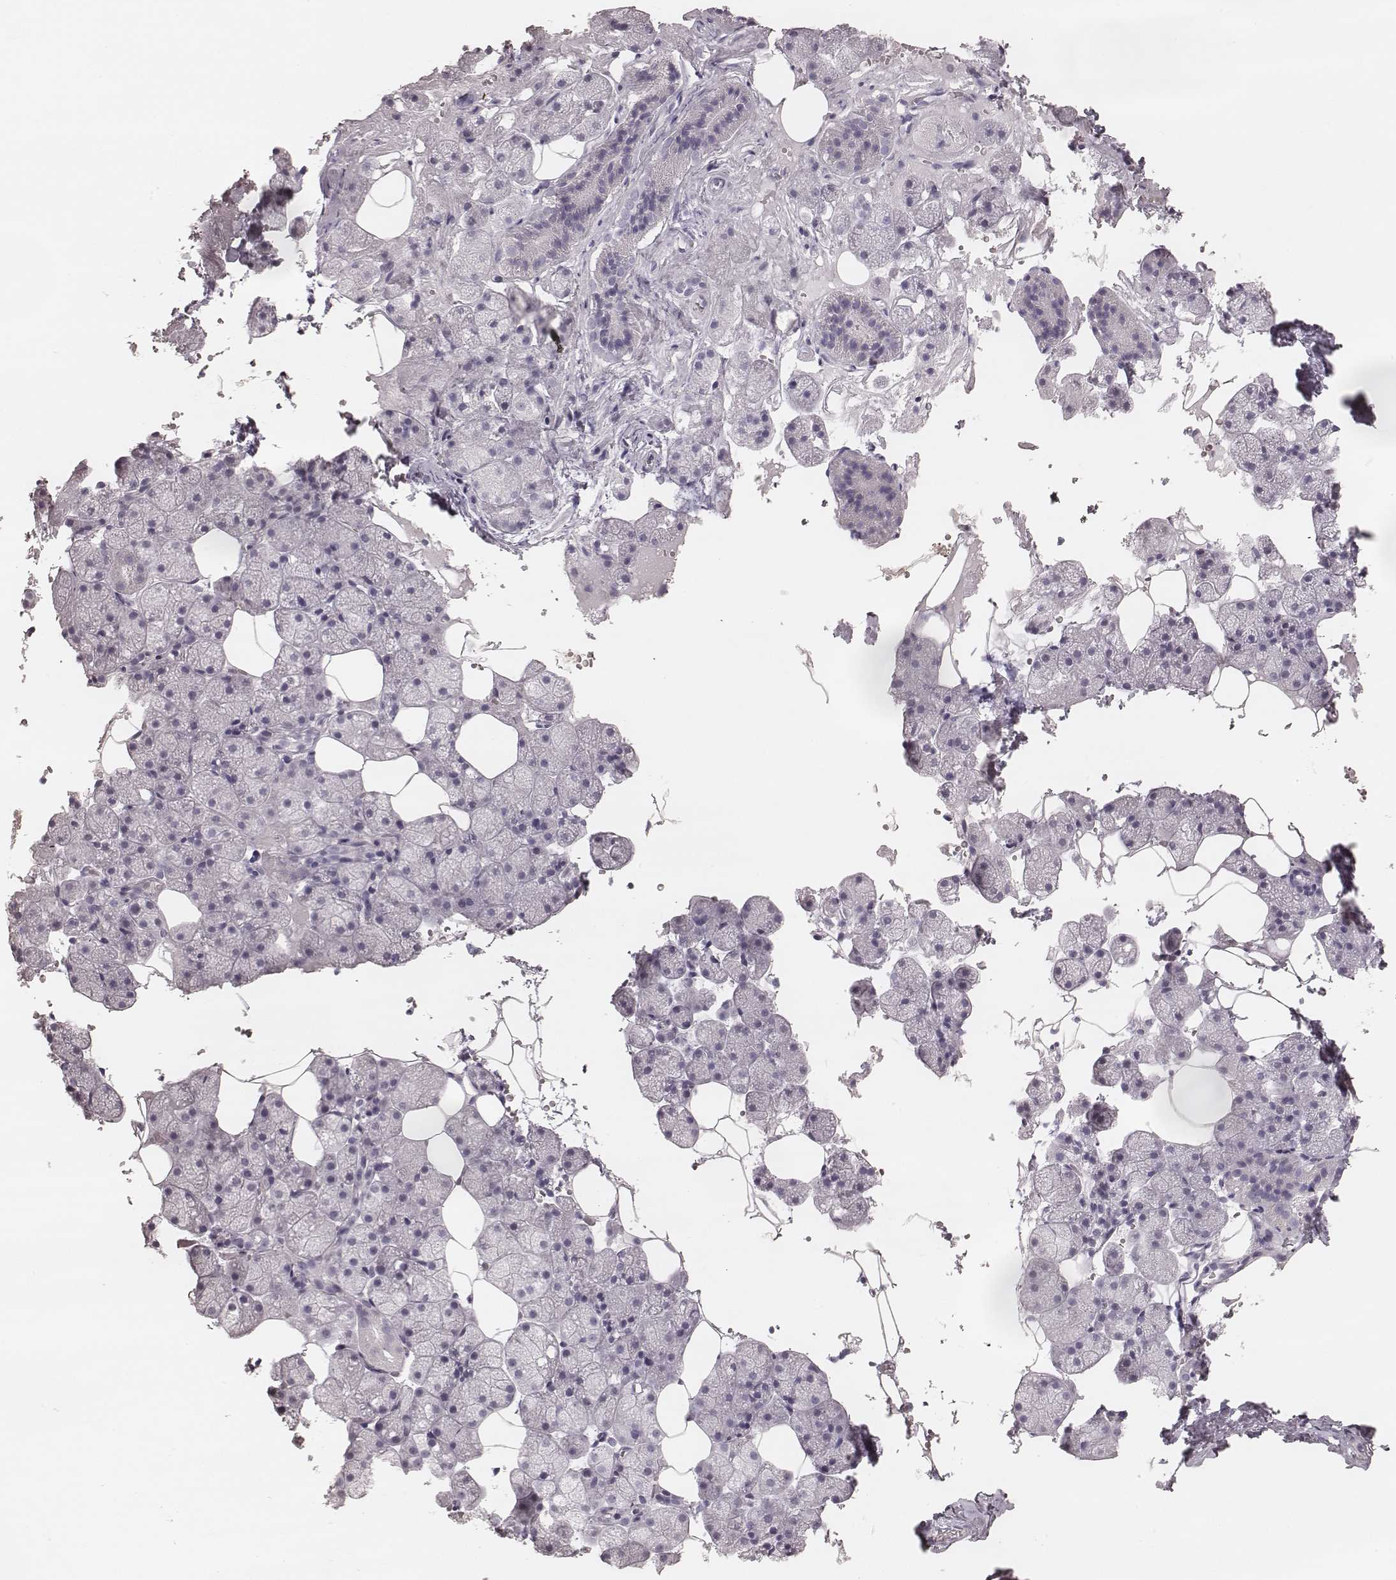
{"staining": {"intensity": "negative", "quantity": "none", "location": "none"}, "tissue": "salivary gland", "cell_type": "Glandular cells", "image_type": "normal", "snomed": [{"axis": "morphology", "description": "Normal tissue, NOS"}, {"axis": "topography", "description": "Salivary gland"}], "caption": "Immunohistochemistry (IHC) of unremarkable salivary gland exhibits no expression in glandular cells.", "gene": "KRT82", "patient": {"sex": "male", "age": 38}}